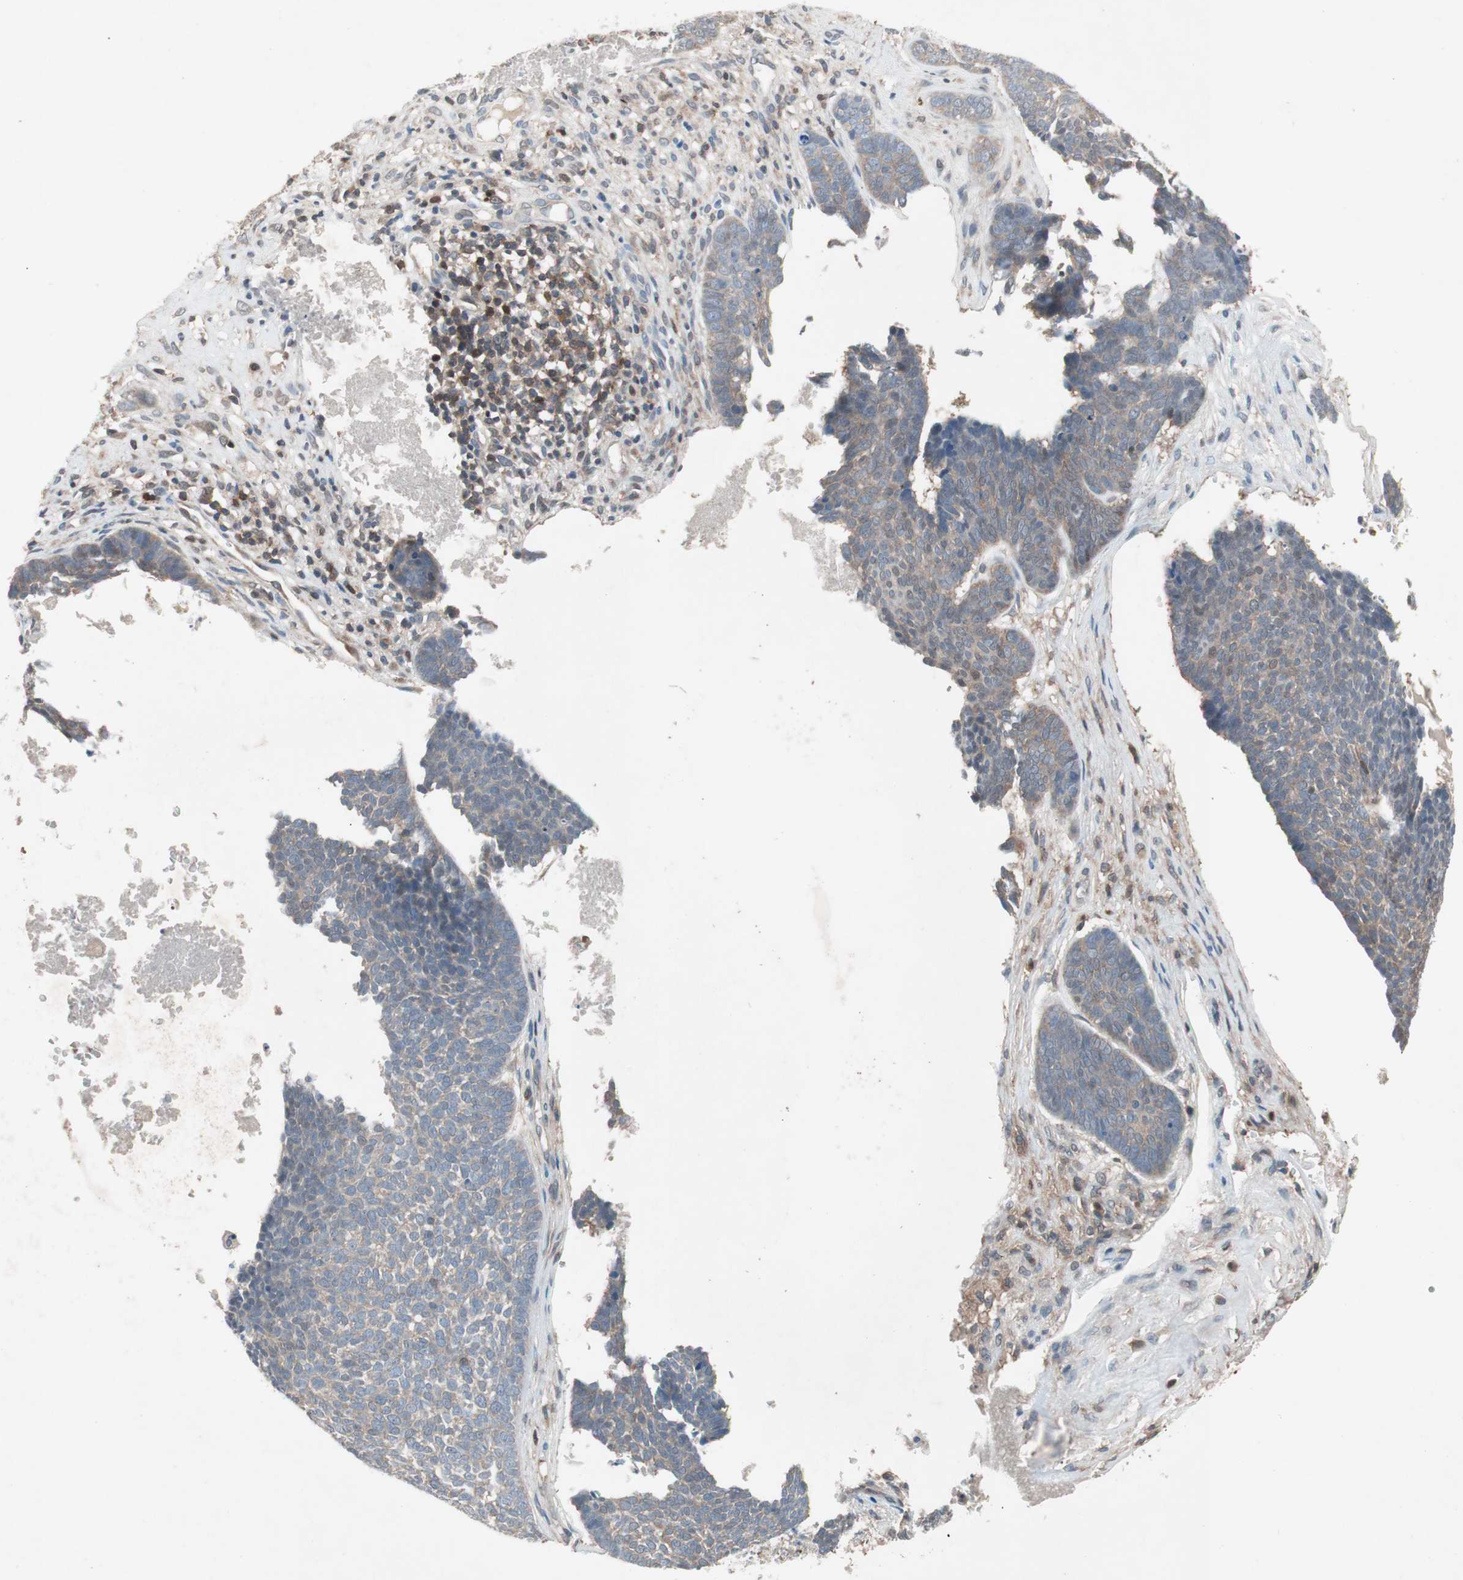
{"staining": {"intensity": "weak", "quantity": ">75%", "location": "cytoplasmic/membranous"}, "tissue": "skin cancer", "cell_type": "Tumor cells", "image_type": "cancer", "snomed": [{"axis": "morphology", "description": "Basal cell carcinoma"}, {"axis": "topography", "description": "Skin"}], "caption": "IHC of skin cancer displays low levels of weak cytoplasmic/membranous positivity in approximately >75% of tumor cells. The staining was performed using DAB to visualize the protein expression in brown, while the nuclei were stained in blue with hematoxylin (Magnification: 20x).", "gene": "GALT", "patient": {"sex": "male", "age": 84}}